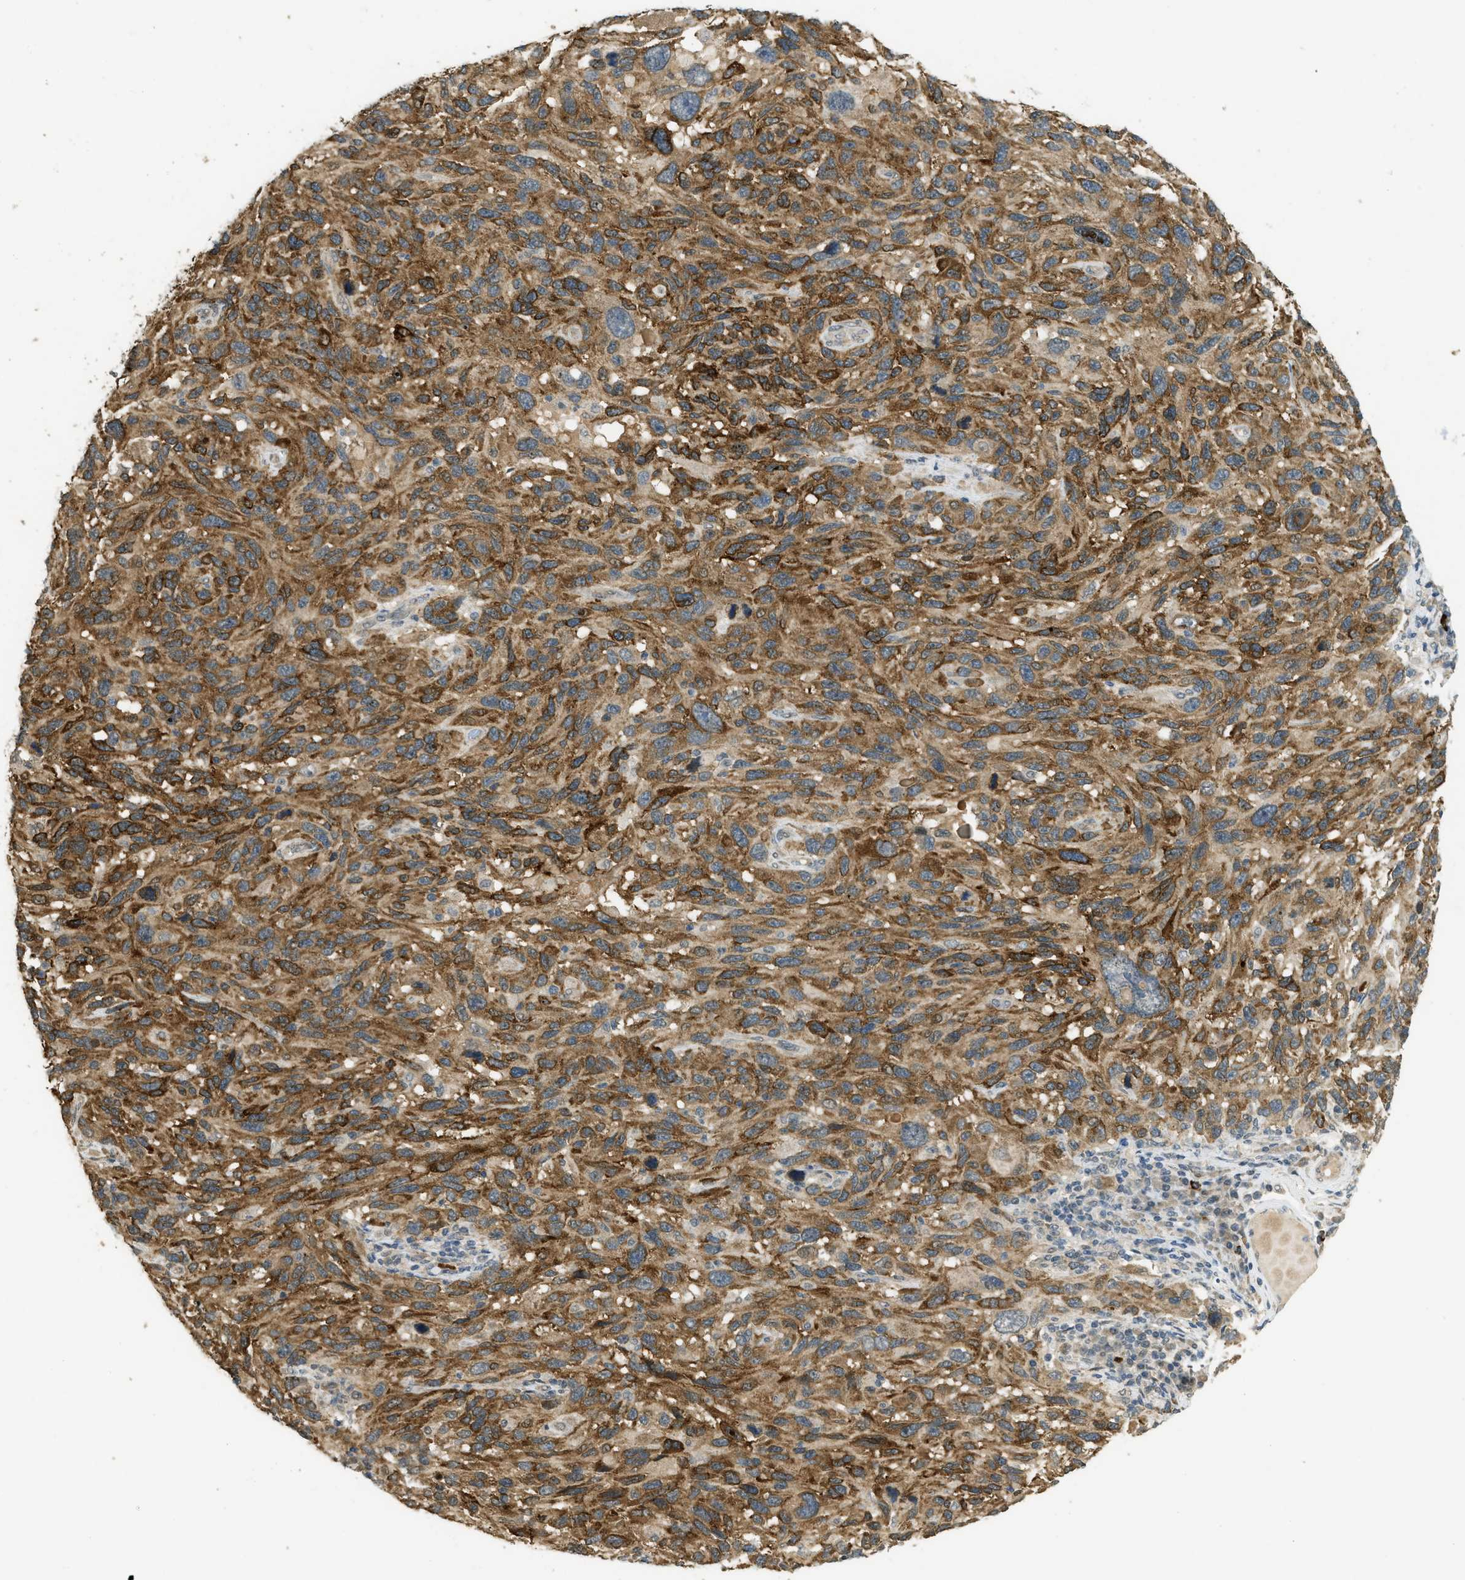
{"staining": {"intensity": "moderate", "quantity": ">75%", "location": "cytoplasmic/membranous"}, "tissue": "melanoma", "cell_type": "Tumor cells", "image_type": "cancer", "snomed": [{"axis": "morphology", "description": "Malignant melanoma, NOS"}, {"axis": "topography", "description": "Skin"}], "caption": "Immunohistochemistry (DAB) staining of melanoma exhibits moderate cytoplasmic/membranous protein staining in approximately >75% of tumor cells. (brown staining indicates protein expression, while blue staining denotes nuclei).", "gene": "IGF2BP2", "patient": {"sex": "male", "age": 53}}